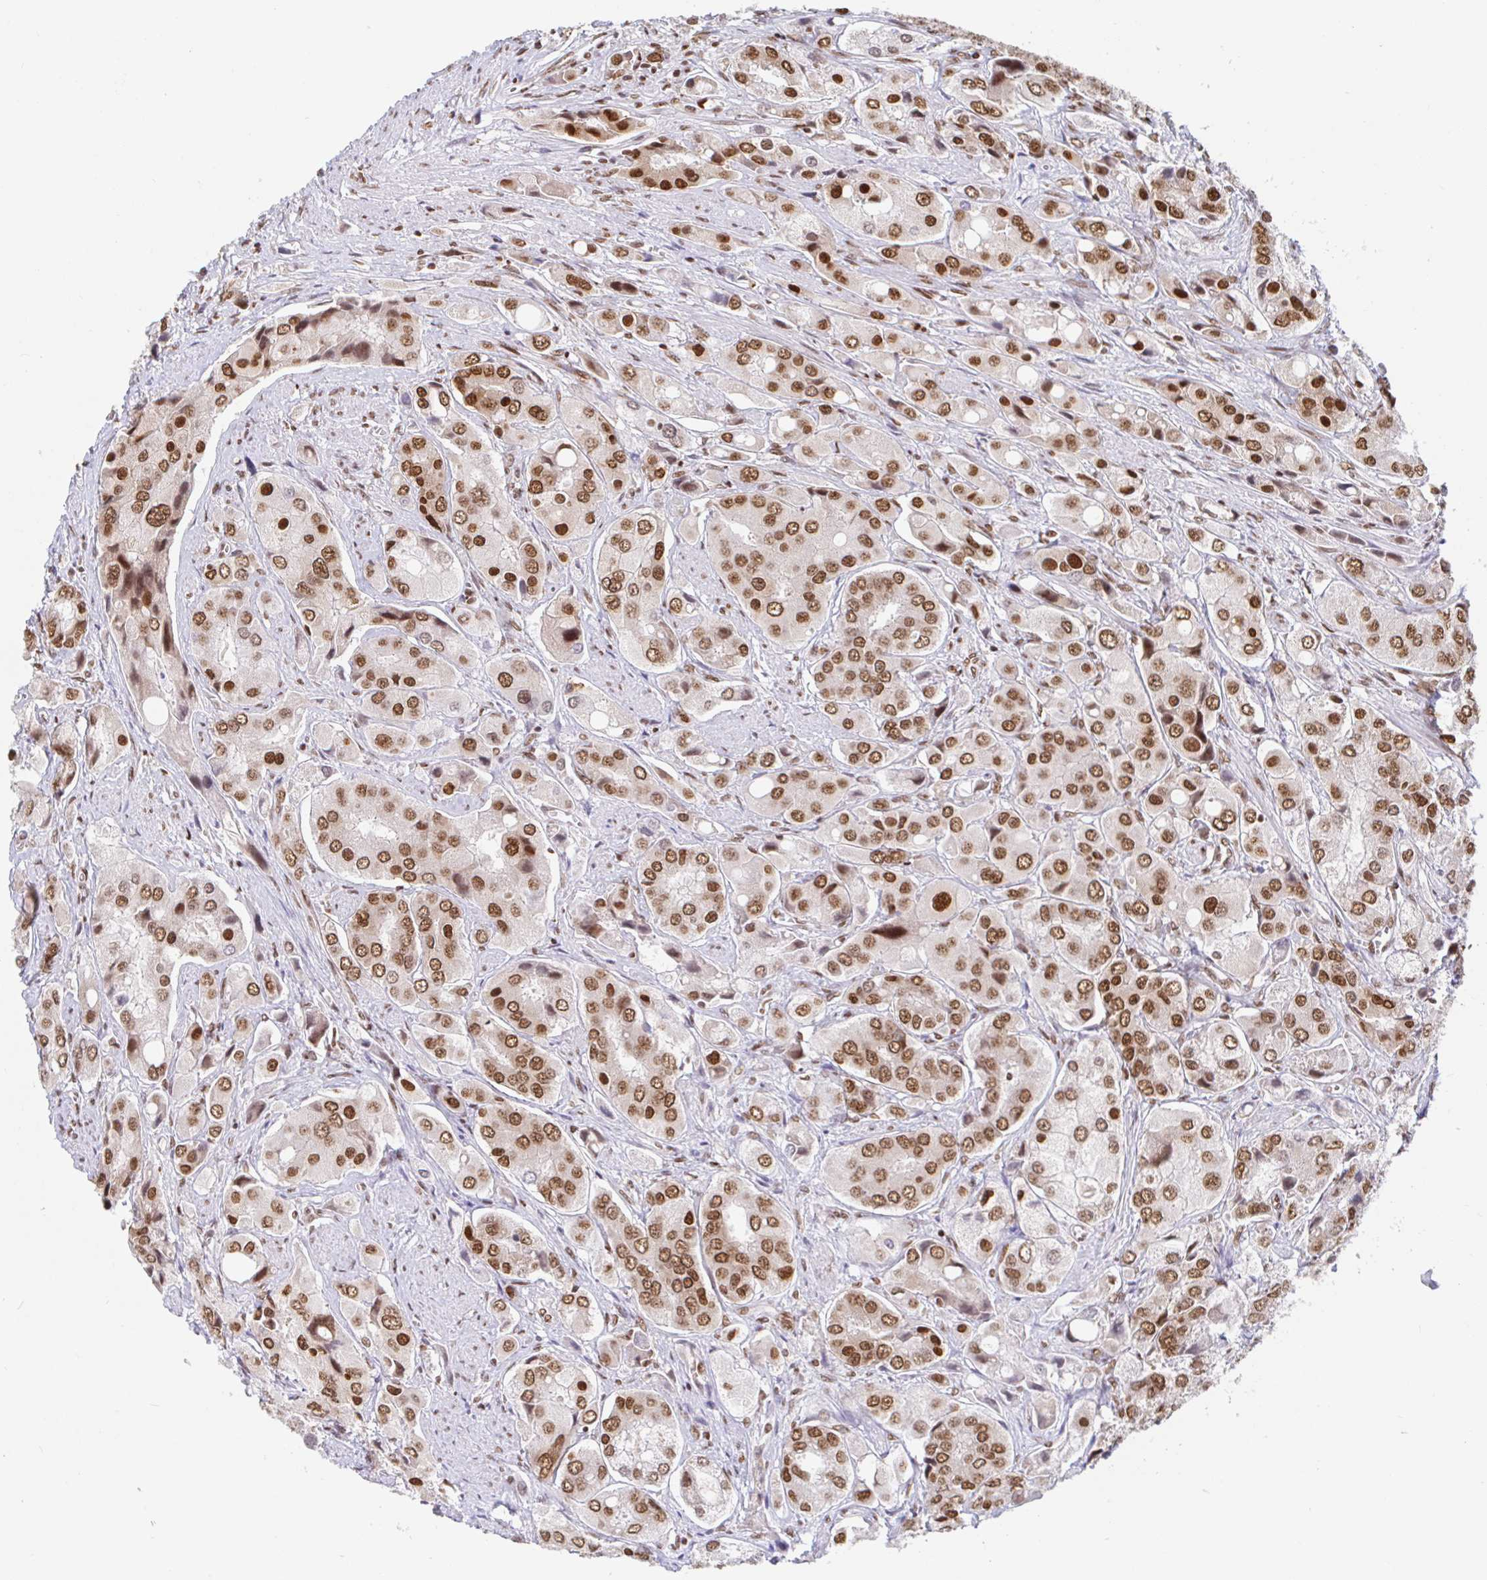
{"staining": {"intensity": "moderate", "quantity": ">75%", "location": "nuclear"}, "tissue": "prostate cancer", "cell_type": "Tumor cells", "image_type": "cancer", "snomed": [{"axis": "morphology", "description": "Adenocarcinoma, Low grade"}, {"axis": "topography", "description": "Prostate"}], "caption": "Immunohistochemistry micrograph of neoplastic tissue: prostate low-grade adenocarcinoma stained using immunohistochemistry (IHC) demonstrates medium levels of moderate protein expression localized specifically in the nuclear of tumor cells, appearing as a nuclear brown color.", "gene": "RBMX", "patient": {"sex": "male", "age": 69}}